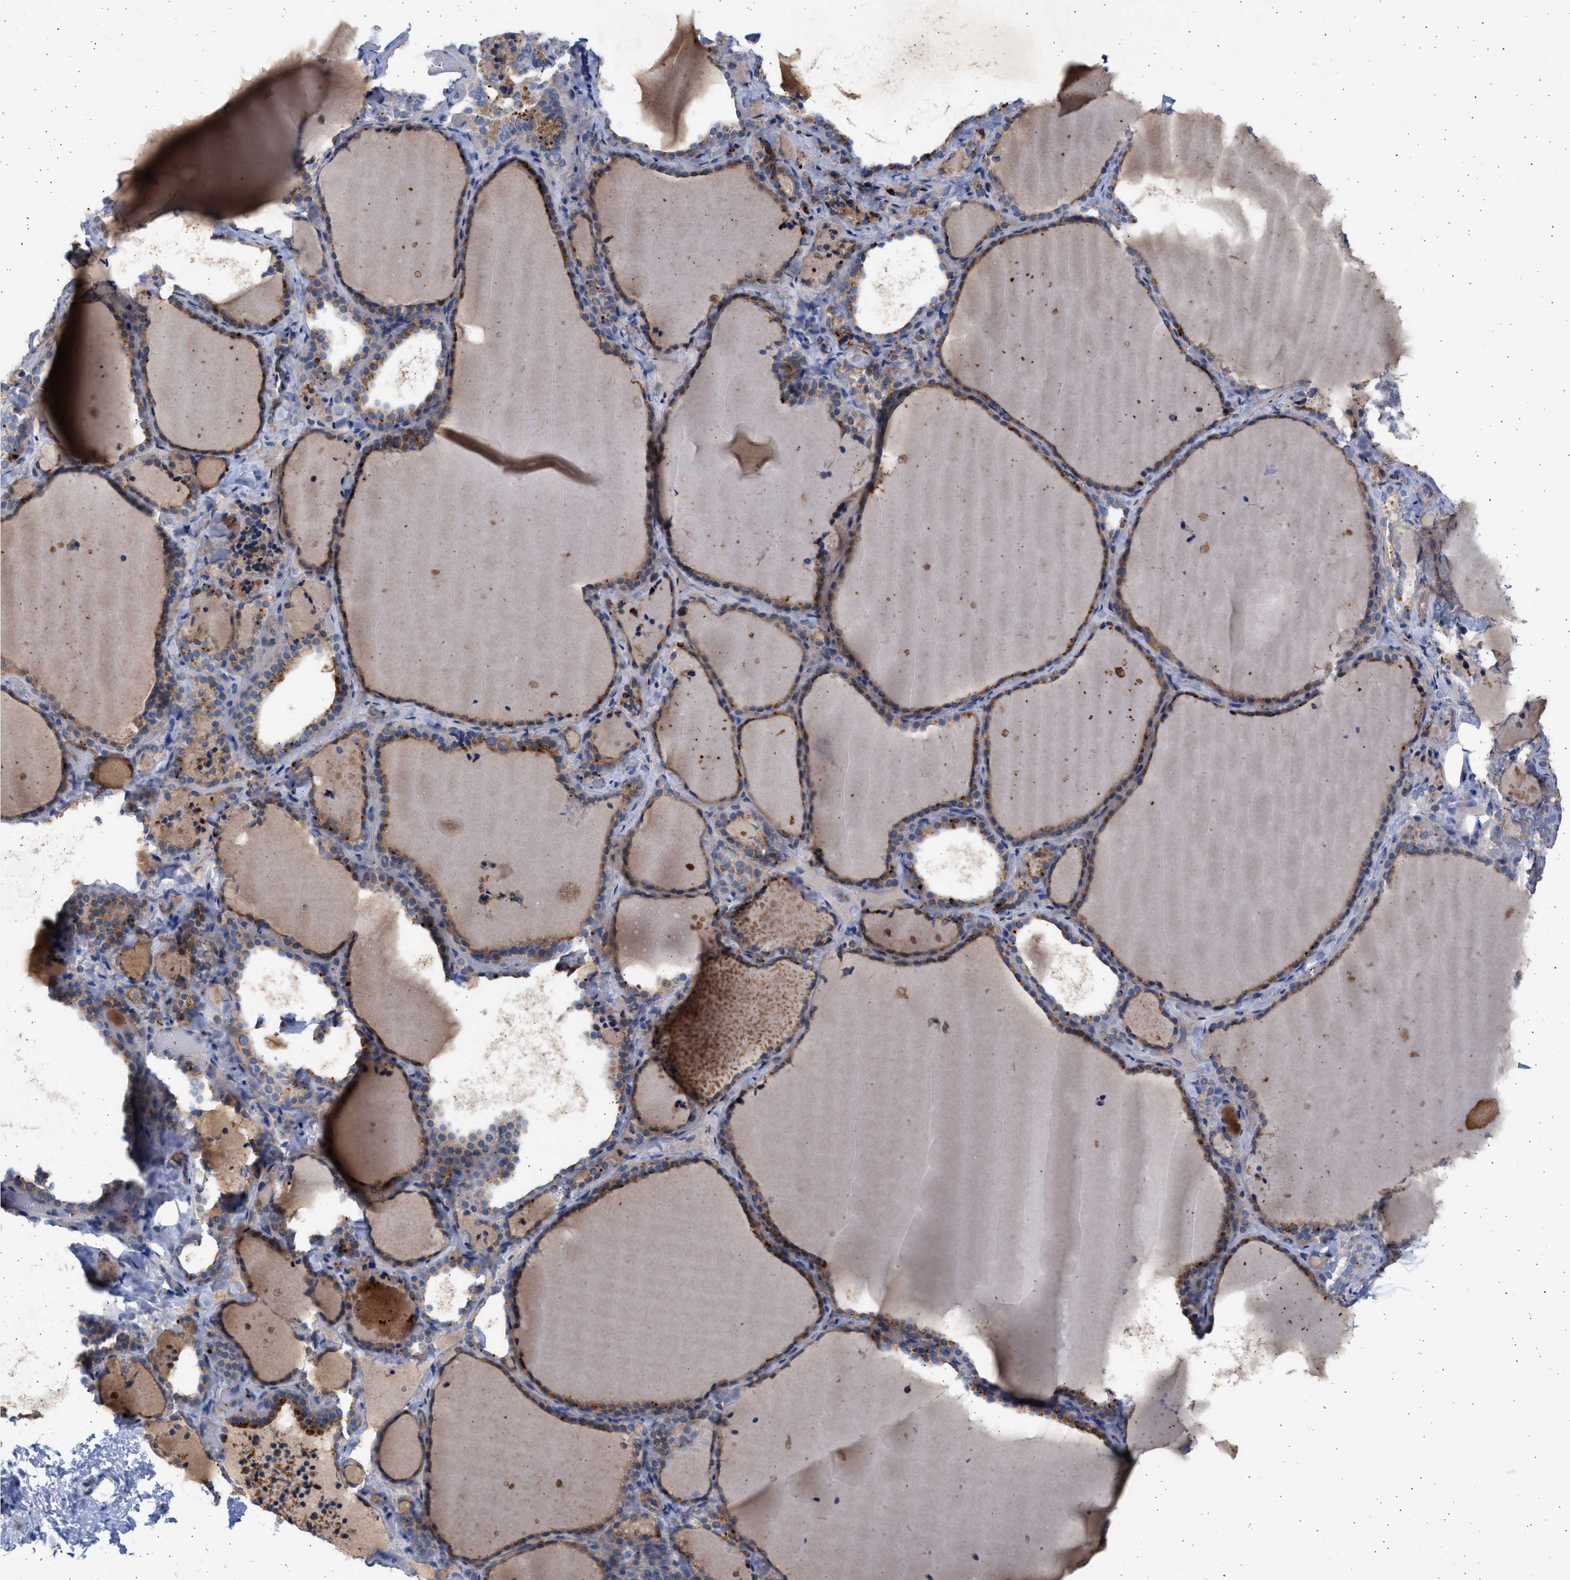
{"staining": {"intensity": "moderate", "quantity": "25%-75%", "location": "cytoplasmic/membranous"}, "tissue": "thyroid gland", "cell_type": "Glandular cells", "image_type": "normal", "snomed": [{"axis": "morphology", "description": "Normal tissue, NOS"}, {"axis": "topography", "description": "Thyroid gland"}], "caption": "The micrograph exhibits immunohistochemical staining of unremarkable thyroid gland. There is moderate cytoplasmic/membranous expression is identified in about 25%-75% of glandular cells.", "gene": "NBR1", "patient": {"sex": "female", "age": 22}}